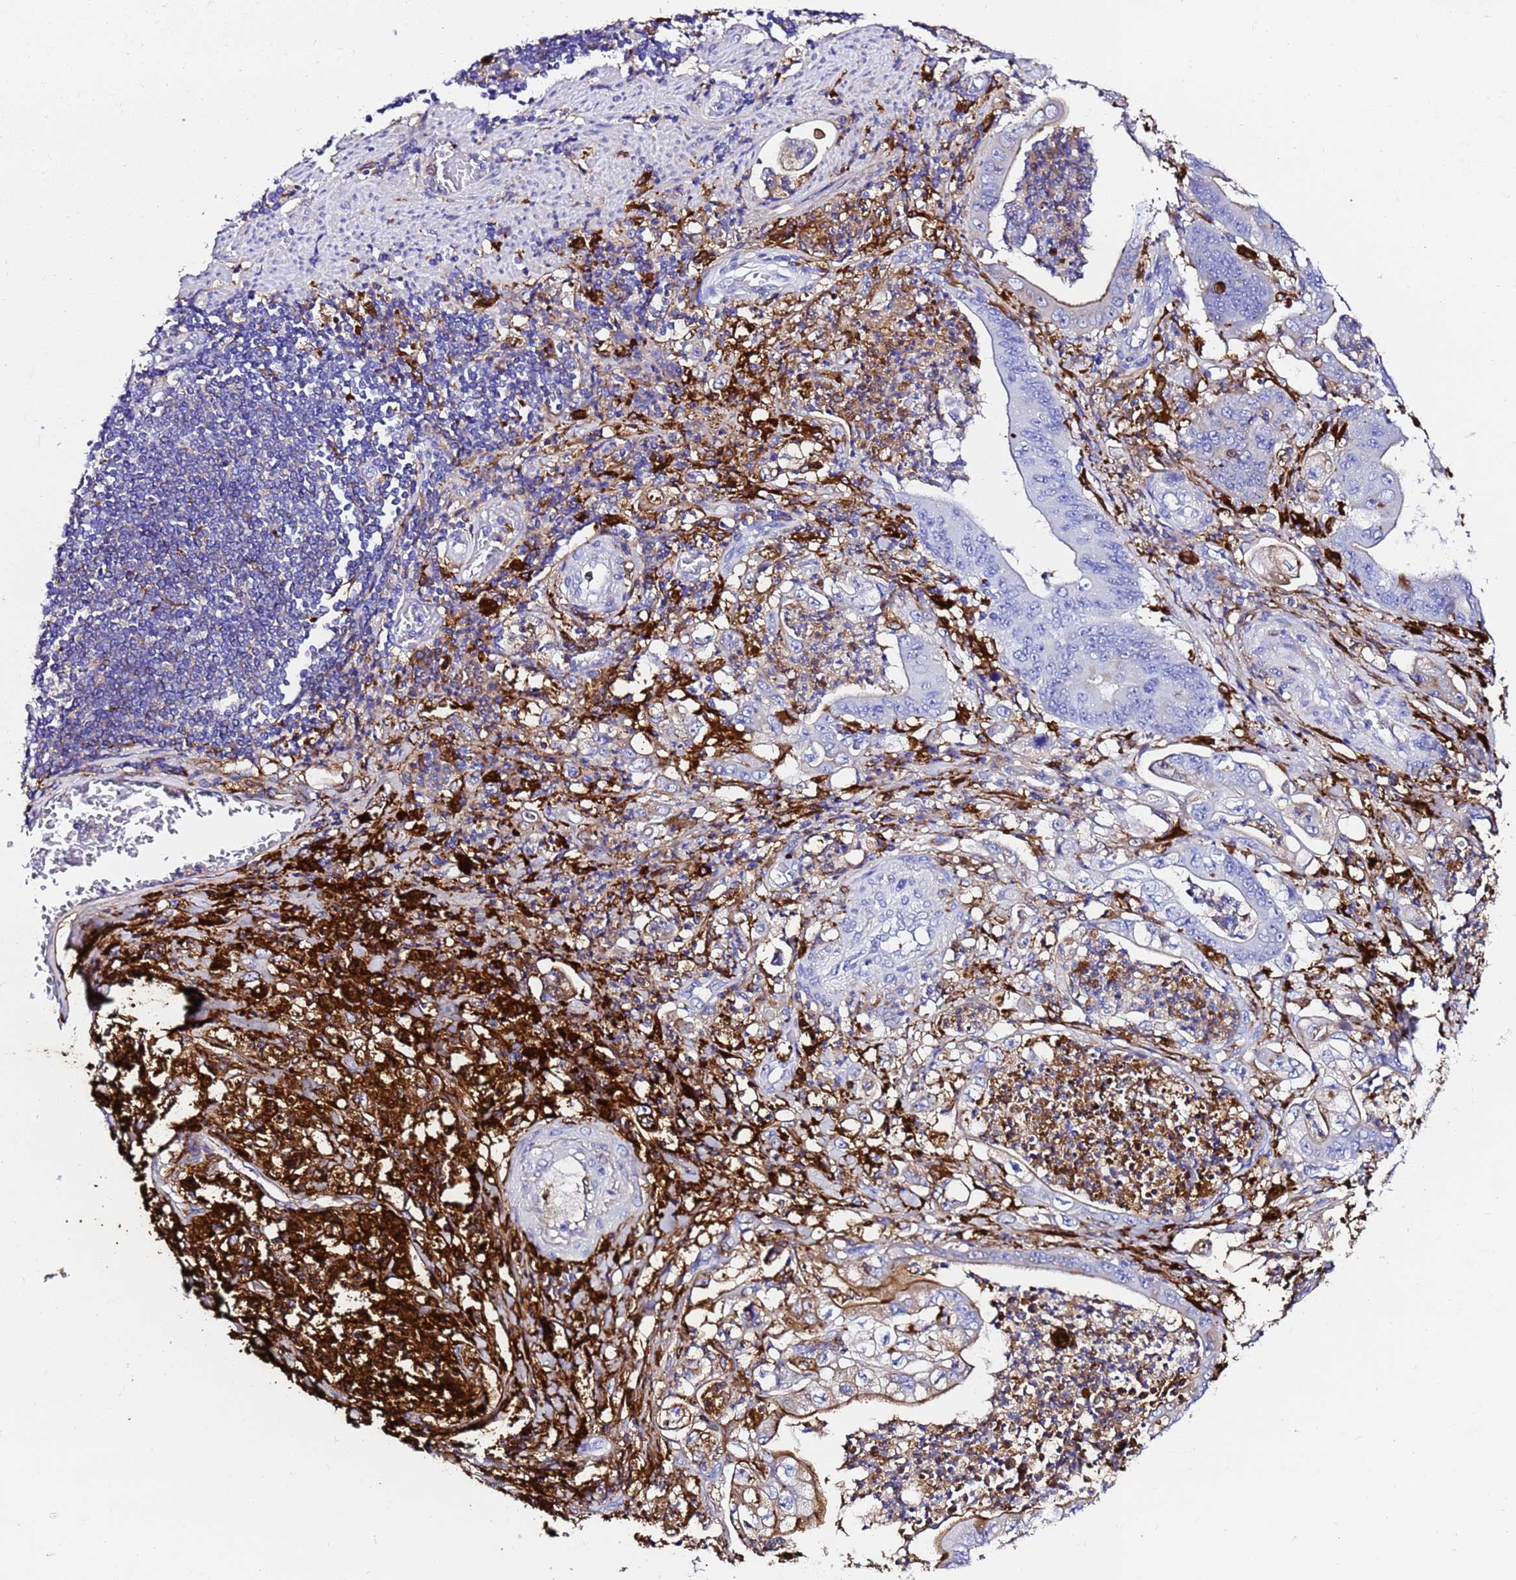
{"staining": {"intensity": "weak", "quantity": "<25%", "location": "cytoplasmic/membranous"}, "tissue": "stomach cancer", "cell_type": "Tumor cells", "image_type": "cancer", "snomed": [{"axis": "morphology", "description": "Adenocarcinoma, NOS"}, {"axis": "topography", "description": "Stomach"}], "caption": "Immunohistochemical staining of stomach adenocarcinoma exhibits no significant expression in tumor cells.", "gene": "FTL", "patient": {"sex": "female", "age": 73}}